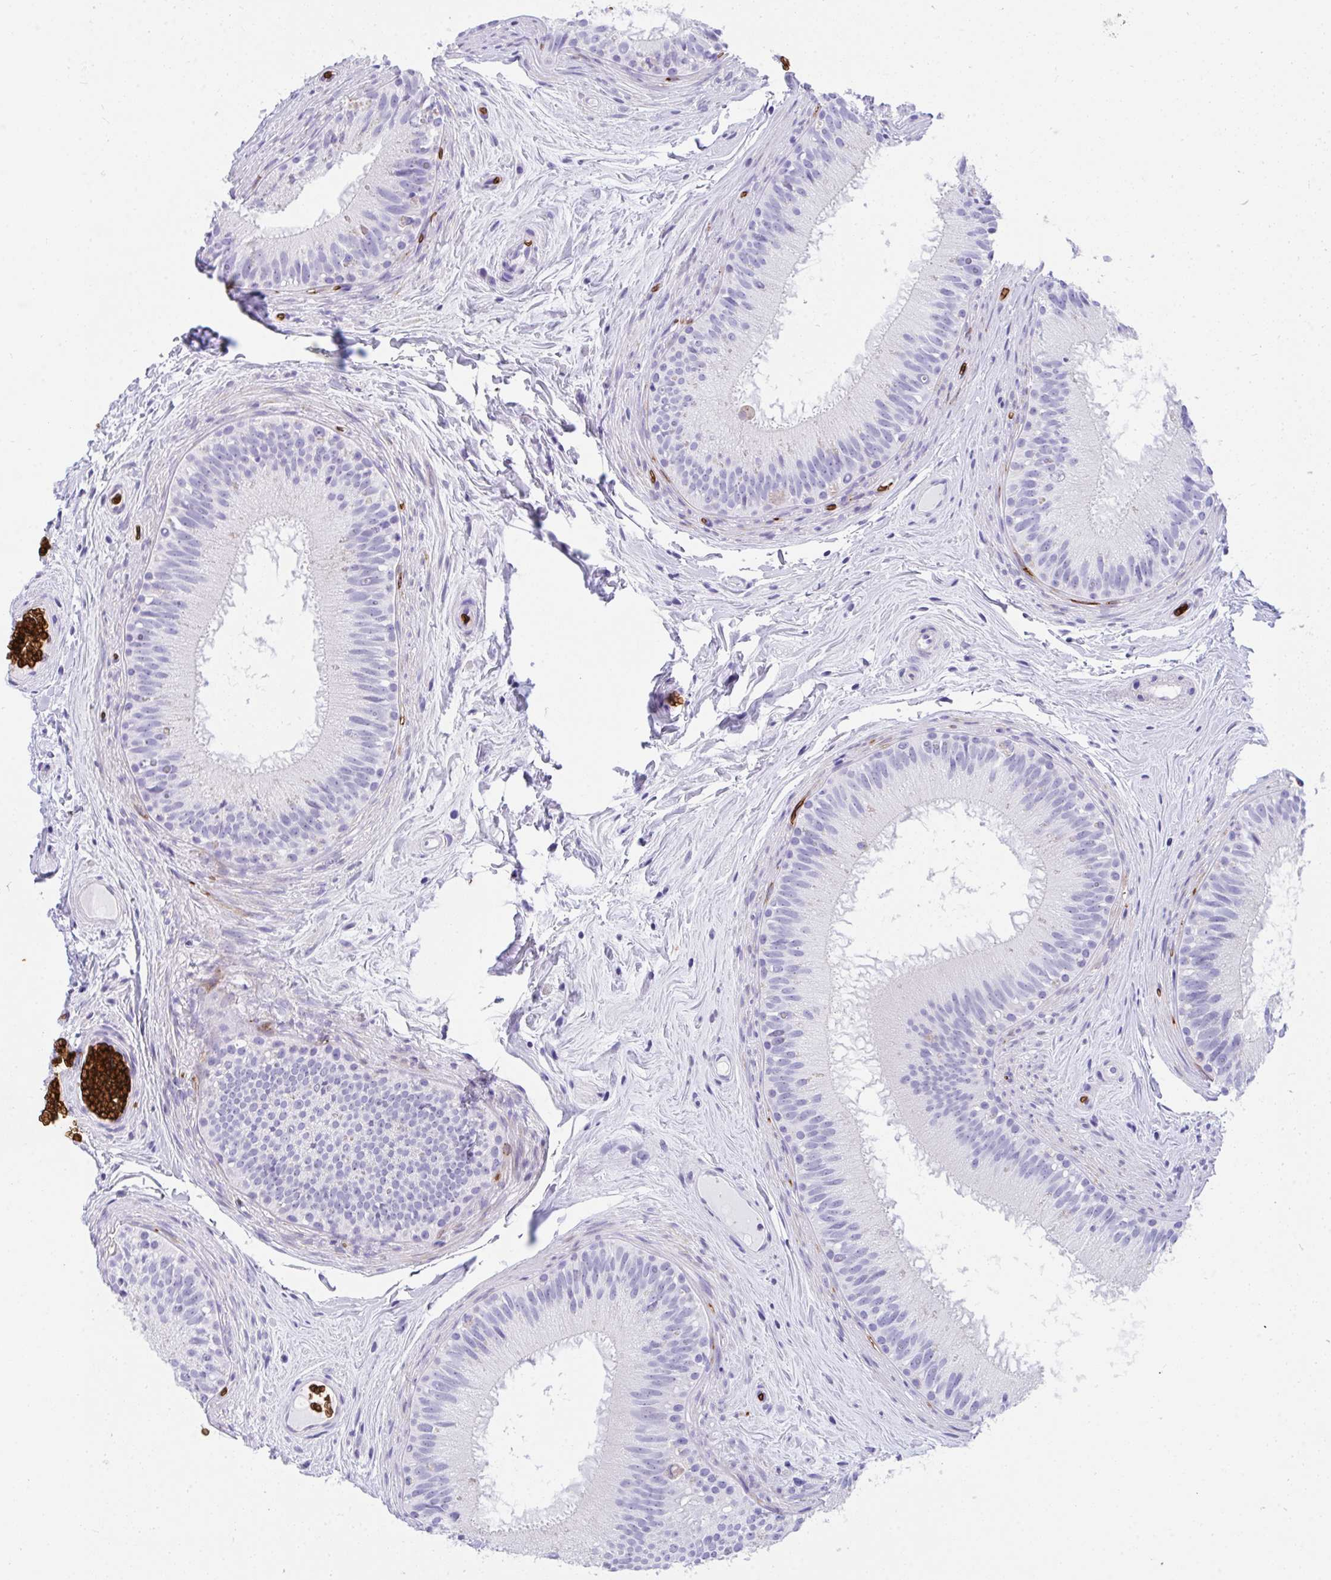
{"staining": {"intensity": "negative", "quantity": "none", "location": "none"}, "tissue": "epididymis", "cell_type": "Glandular cells", "image_type": "normal", "snomed": [{"axis": "morphology", "description": "Normal tissue, NOS"}, {"axis": "topography", "description": "Epididymis"}], "caption": "Immunohistochemical staining of benign human epididymis exhibits no significant expression in glandular cells. Brightfield microscopy of IHC stained with DAB (3,3'-diaminobenzidine) (brown) and hematoxylin (blue), captured at high magnification.", "gene": "ANK1", "patient": {"sex": "male", "age": 44}}